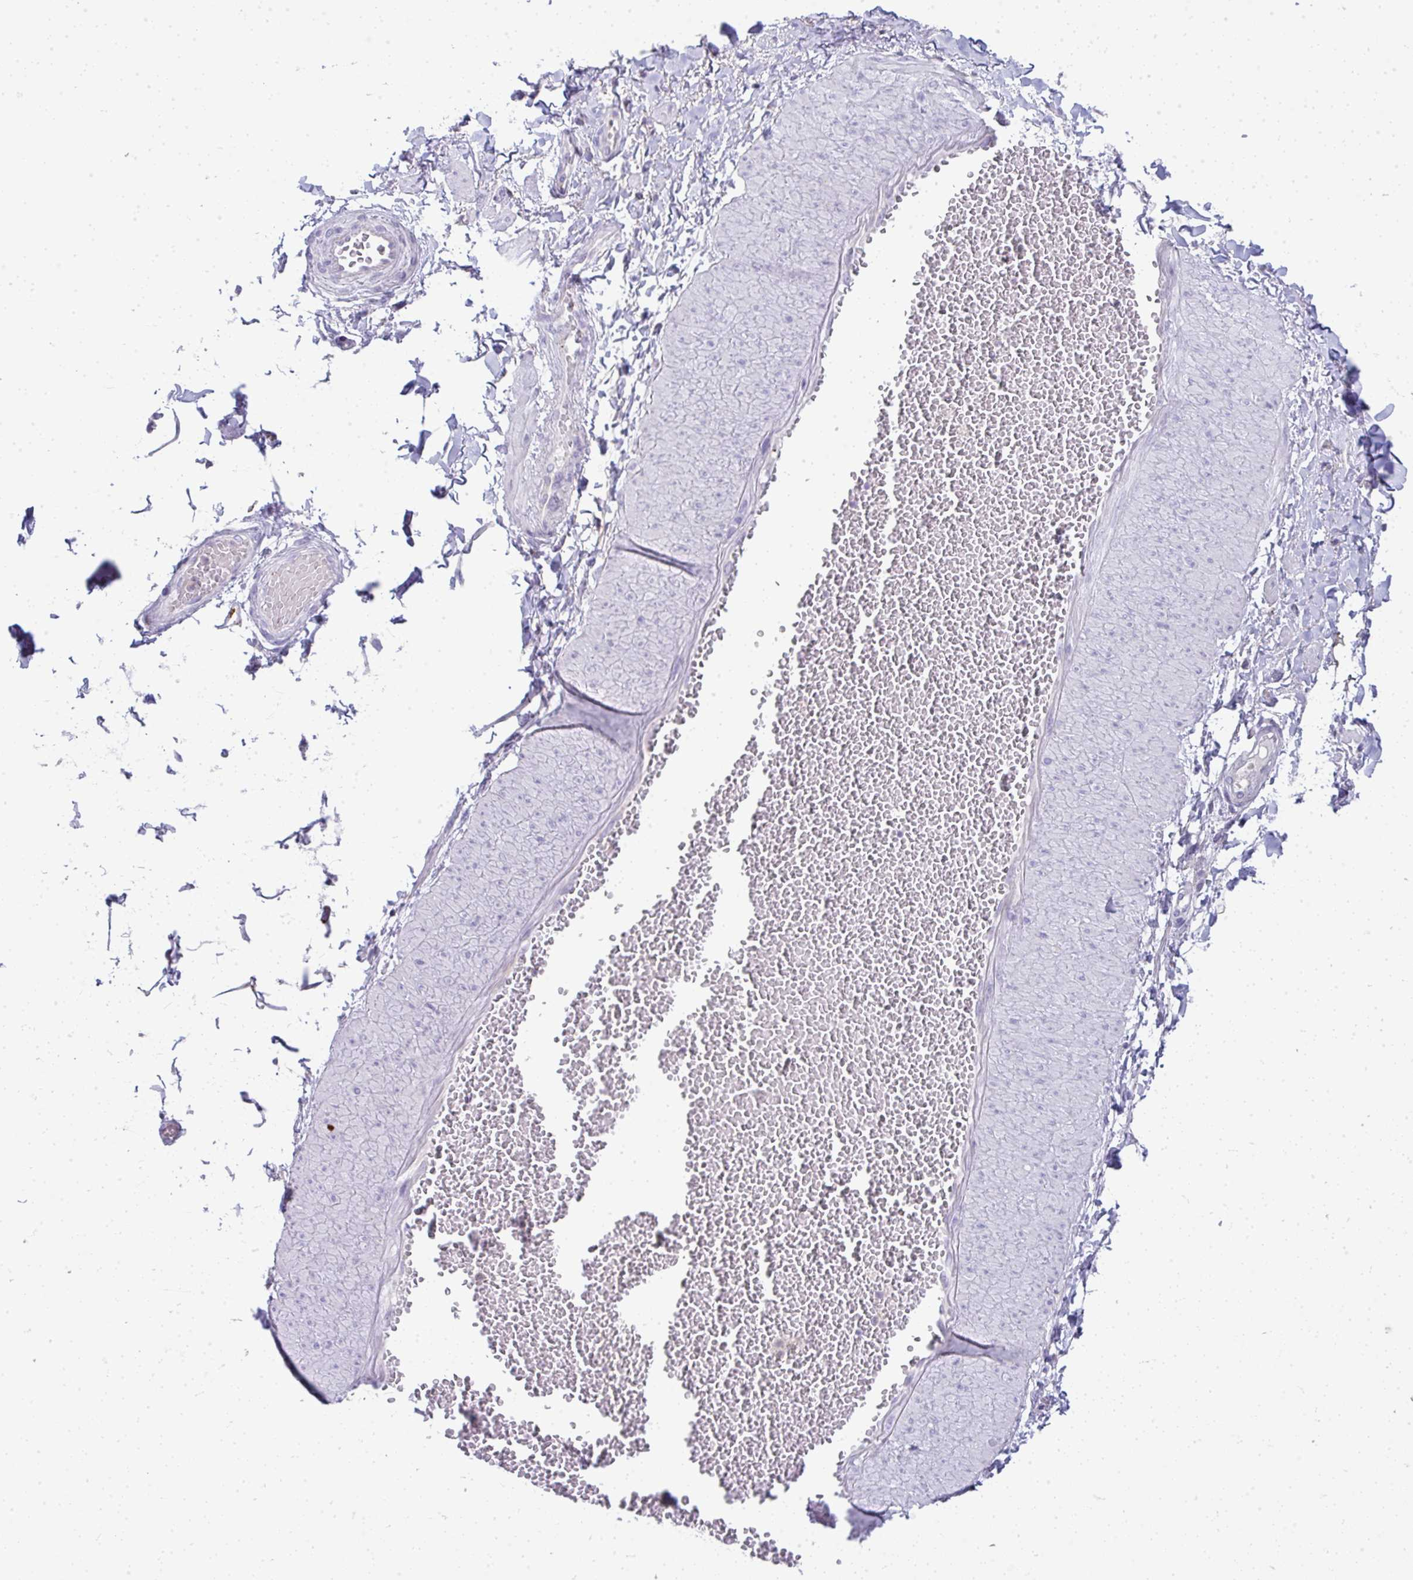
{"staining": {"intensity": "negative", "quantity": "none", "location": "none"}, "tissue": "soft tissue", "cell_type": "Fibroblasts", "image_type": "normal", "snomed": [{"axis": "morphology", "description": "Normal tissue, NOS"}, {"axis": "topography", "description": "Epididymis"}, {"axis": "topography", "description": "Peripheral nerve tissue"}], "caption": "Immunohistochemistry (IHC) image of normal soft tissue: human soft tissue stained with DAB reveals no significant protein positivity in fibroblasts.", "gene": "VPS4B", "patient": {"sex": "male", "age": 32}}